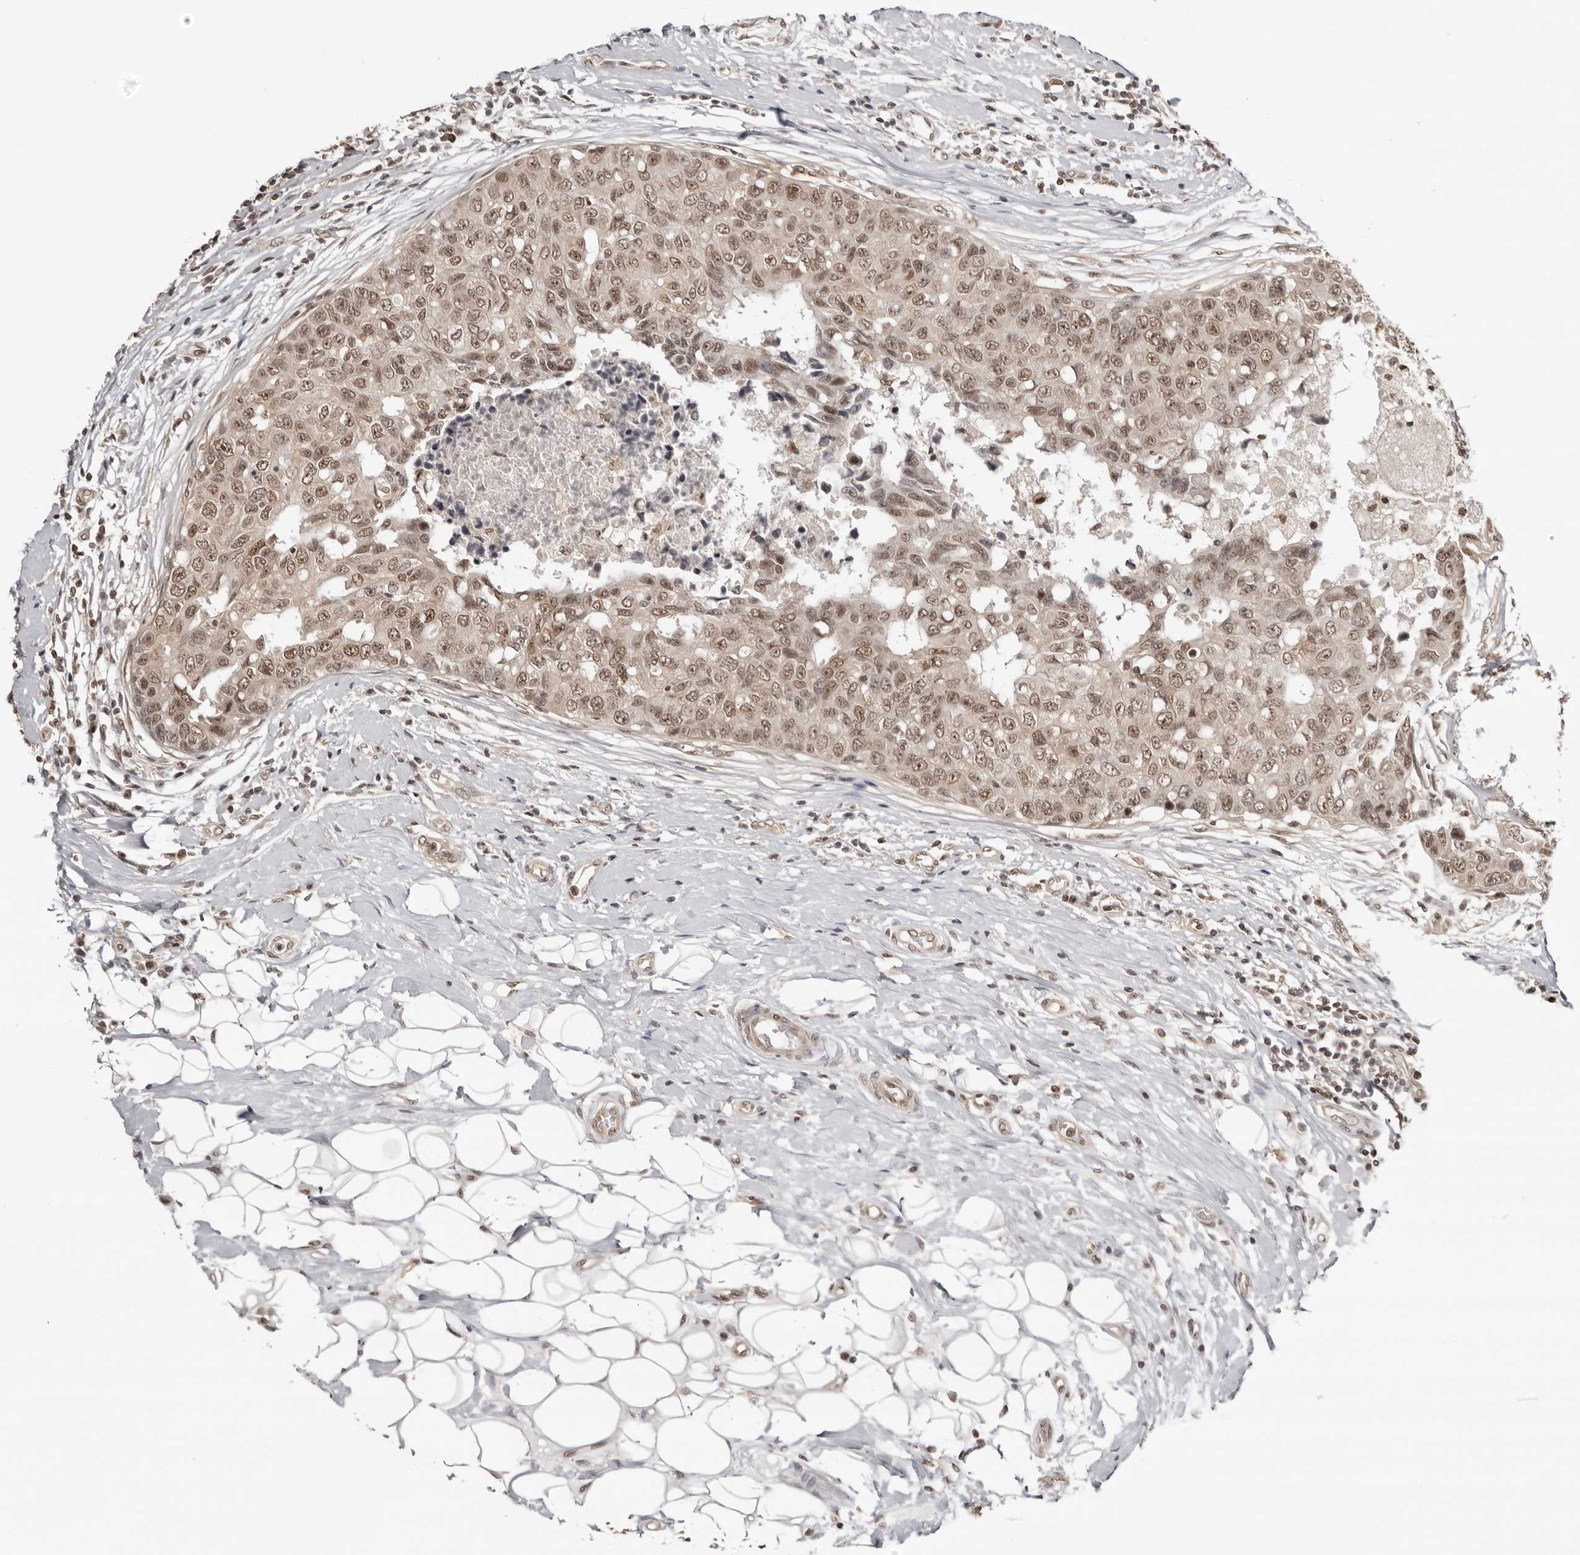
{"staining": {"intensity": "moderate", "quantity": "25%-75%", "location": "cytoplasmic/membranous,nuclear"}, "tissue": "breast cancer", "cell_type": "Tumor cells", "image_type": "cancer", "snomed": [{"axis": "morphology", "description": "Duct carcinoma"}, {"axis": "topography", "description": "Breast"}], "caption": "The histopathology image reveals staining of breast infiltrating ductal carcinoma, revealing moderate cytoplasmic/membranous and nuclear protein staining (brown color) within tumor cells.", "gene": "SDE2", "patient": {"sex": "female", "age": 27}}